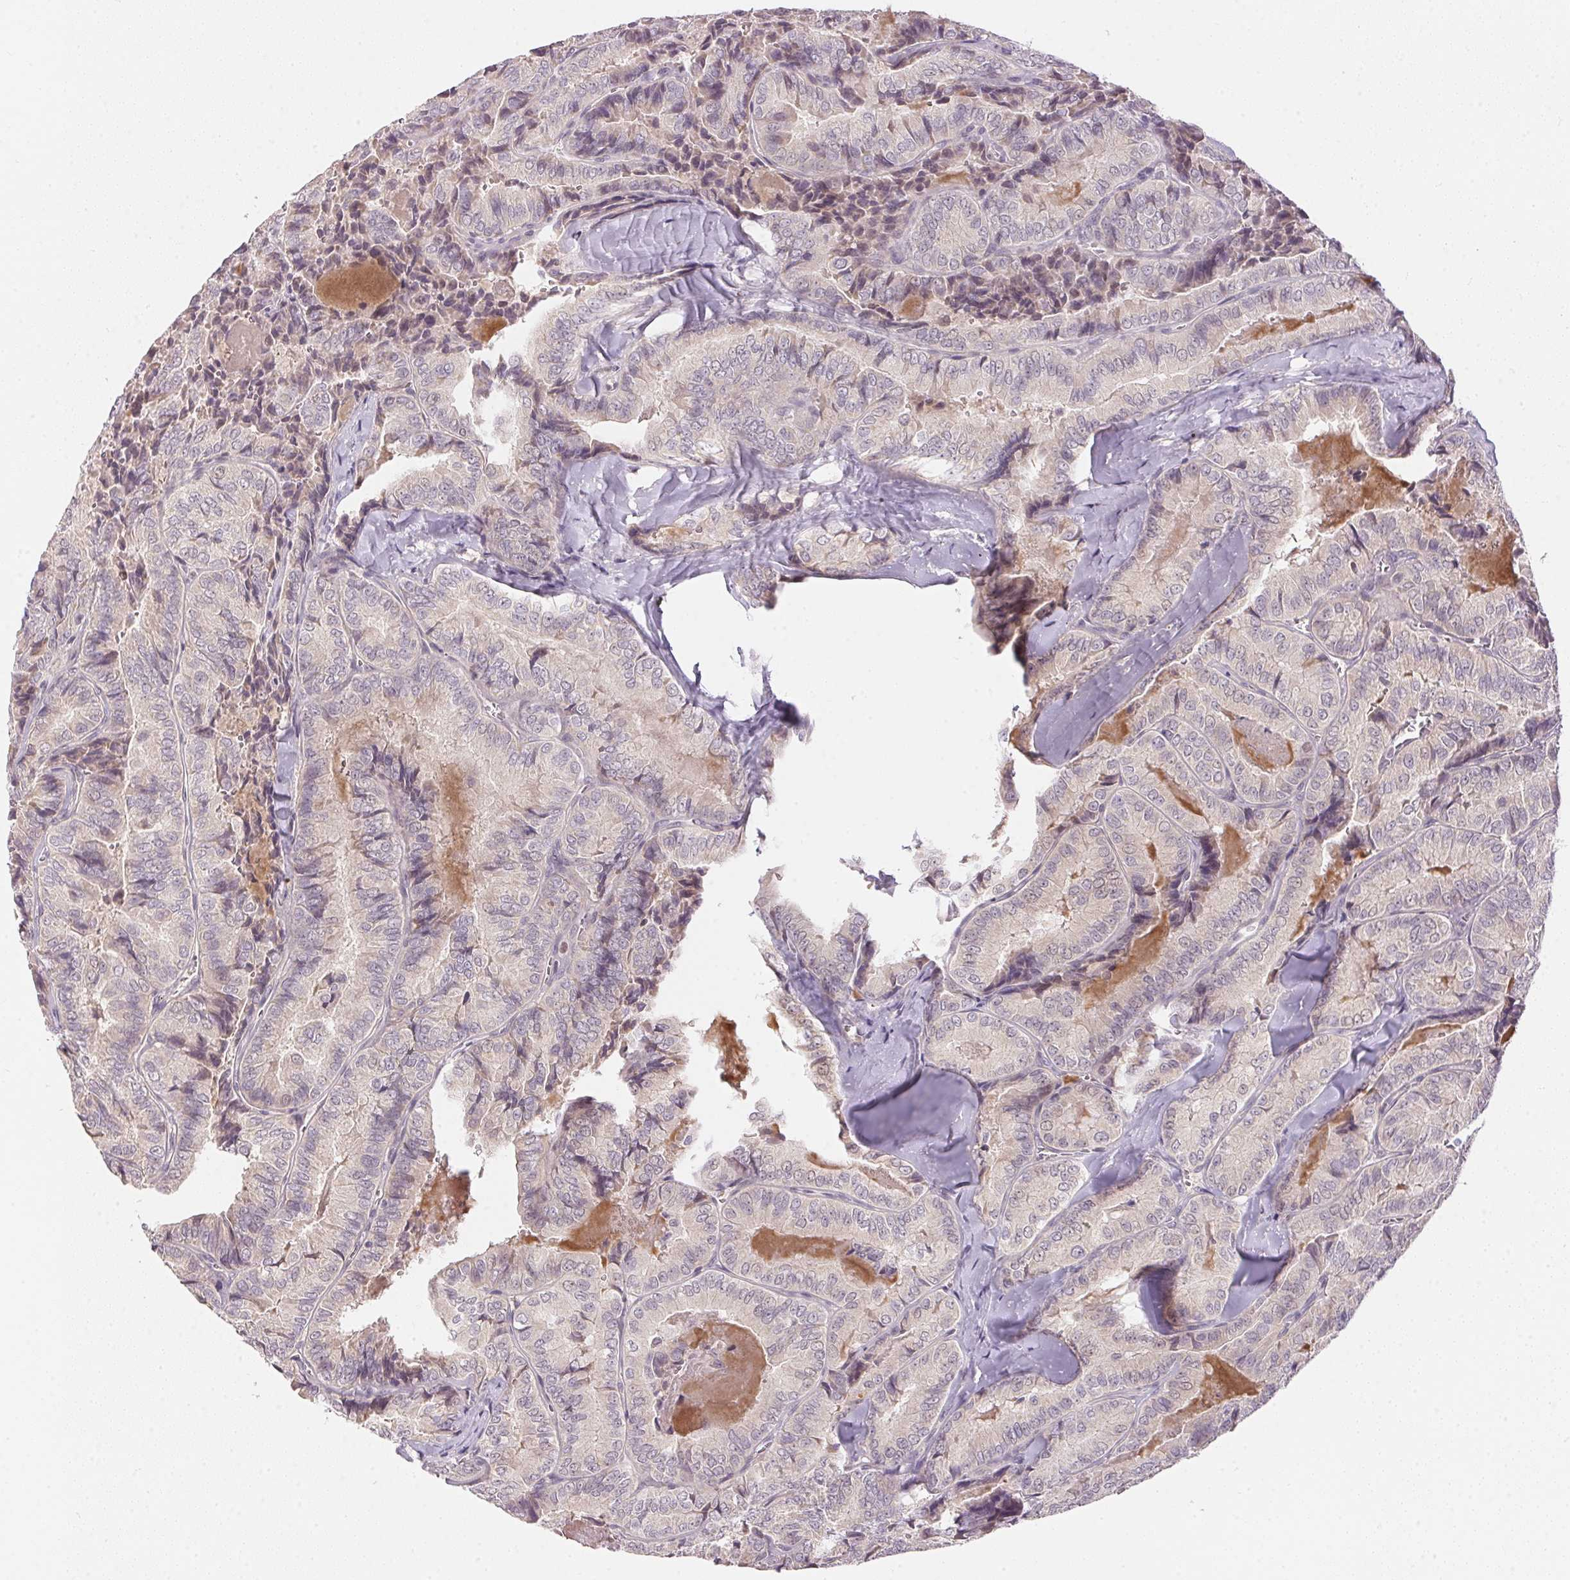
{"staining": {"intensity": "negative", "quantity": "none", "location": "none"}, "tissue": "thyroid cancer", "cell_type": "Tumor cells", "image_type": "cancer", "snomed": [{"axis": "morphology", "description": "Papillary adenocarcinoma, NOS"}, {"axis": "topography", "description": "Thyroid gland"}], "caption": "This micrograph is of thyroid papillary adenocarcinoma stained with immunohistochemistry to label a protein in brown with the nuclei are counter-stained blue. There is no staining in tumor cells.", "gene": "TTC23L", "patient": {"sex": "female", "age": 75}}